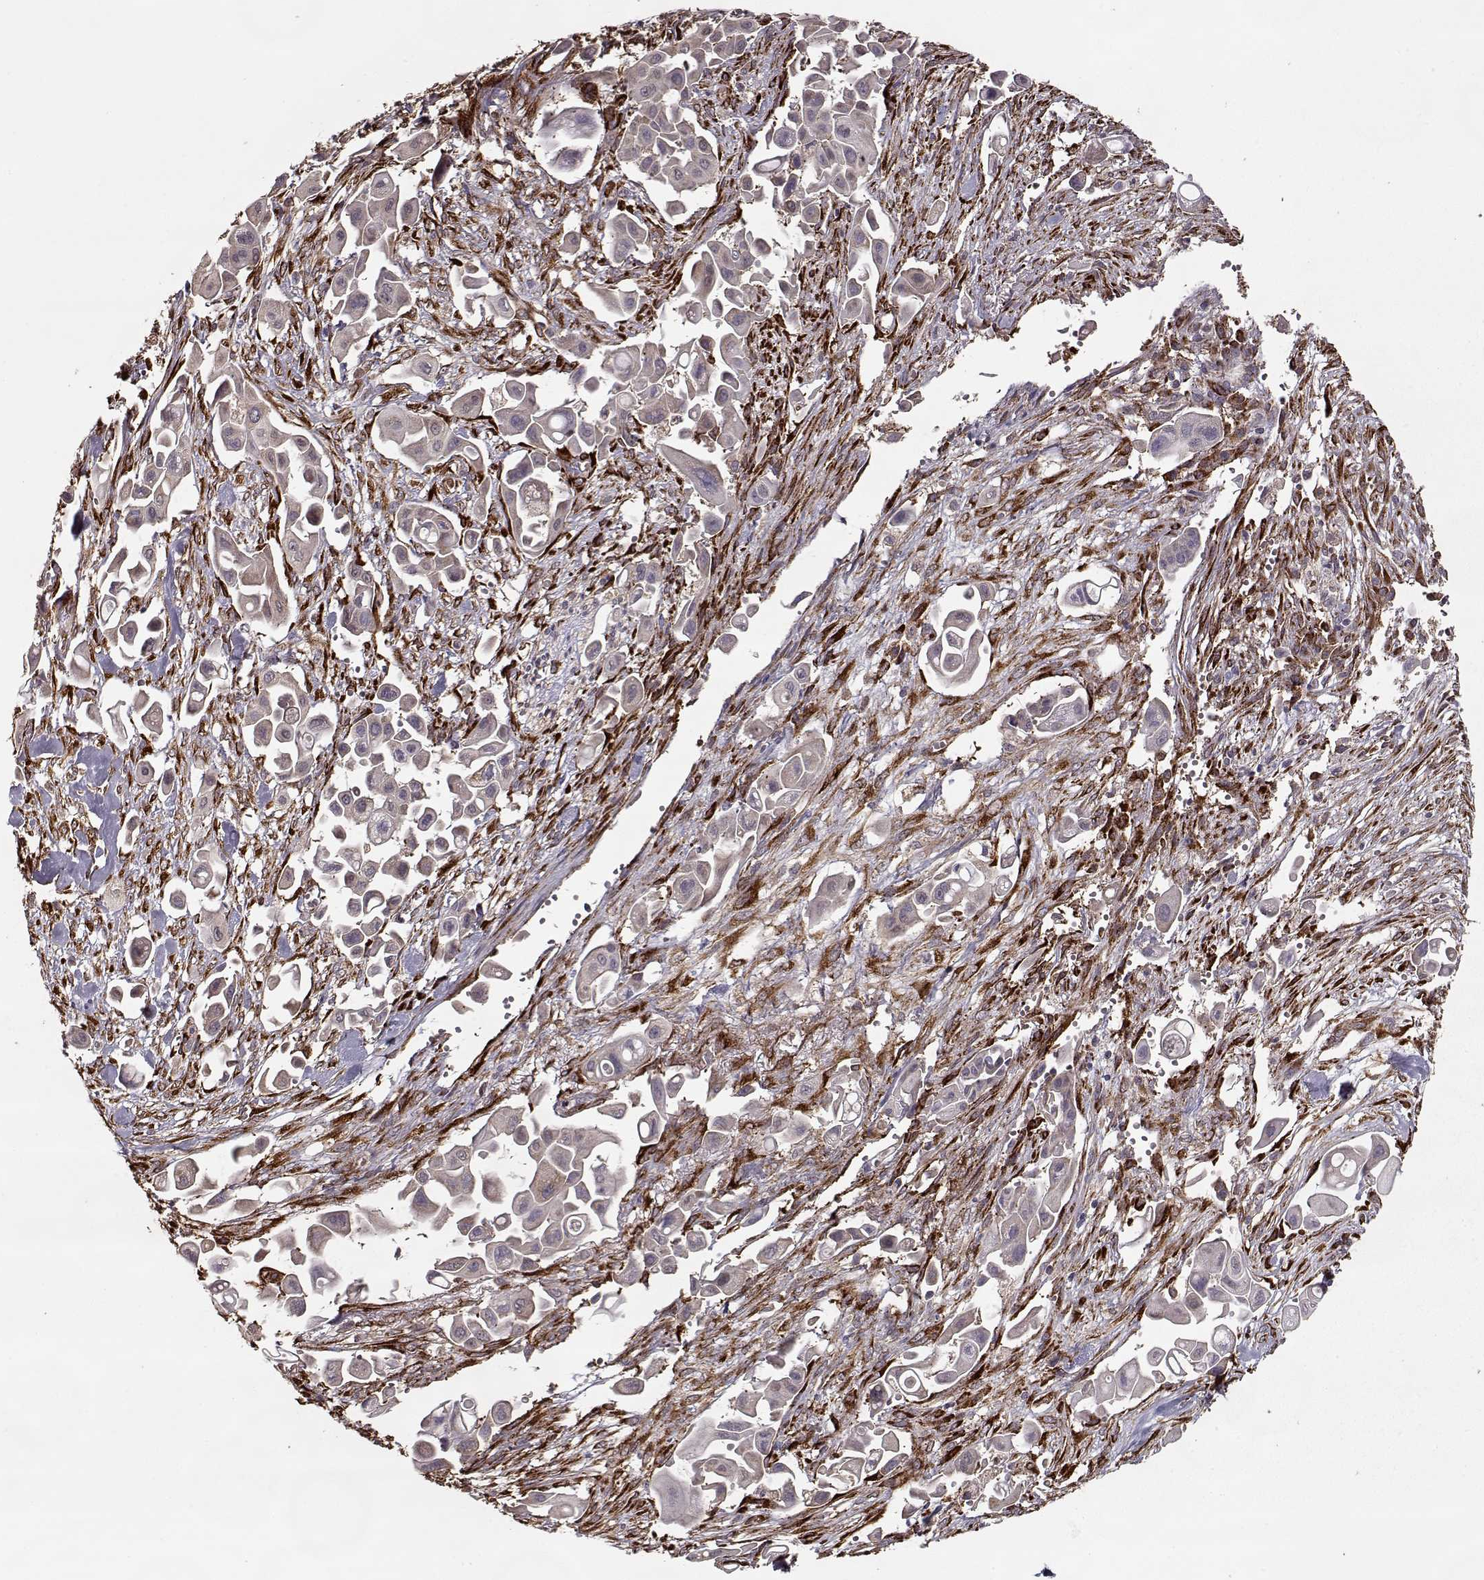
{"staining": {"intensity": "weak", "quantity": "<25%", "location": "cytoplasmic/membranous"}, "tissue": "pancreatic cancer", "cell_type": "Tumor cells", "image_type": "cancer", "snomed": [{"axis": "morphology", "description": "Adenocarcinoma, NOS"}, {"axis": "topography", "description": "Pancreas"}], "caption": "Immunohistochemical staining of pancreatic cancer (adenocarcinoma) exhibits no significant expression in tumor cells. The staining was performed using DAB to visualize the protein expression in brown, while the nuclei were stained in blue with hematoxylin (Magnification: 20x).", "gene": "IMMP1L", "patient": {"sex": "male", "age": 50}}